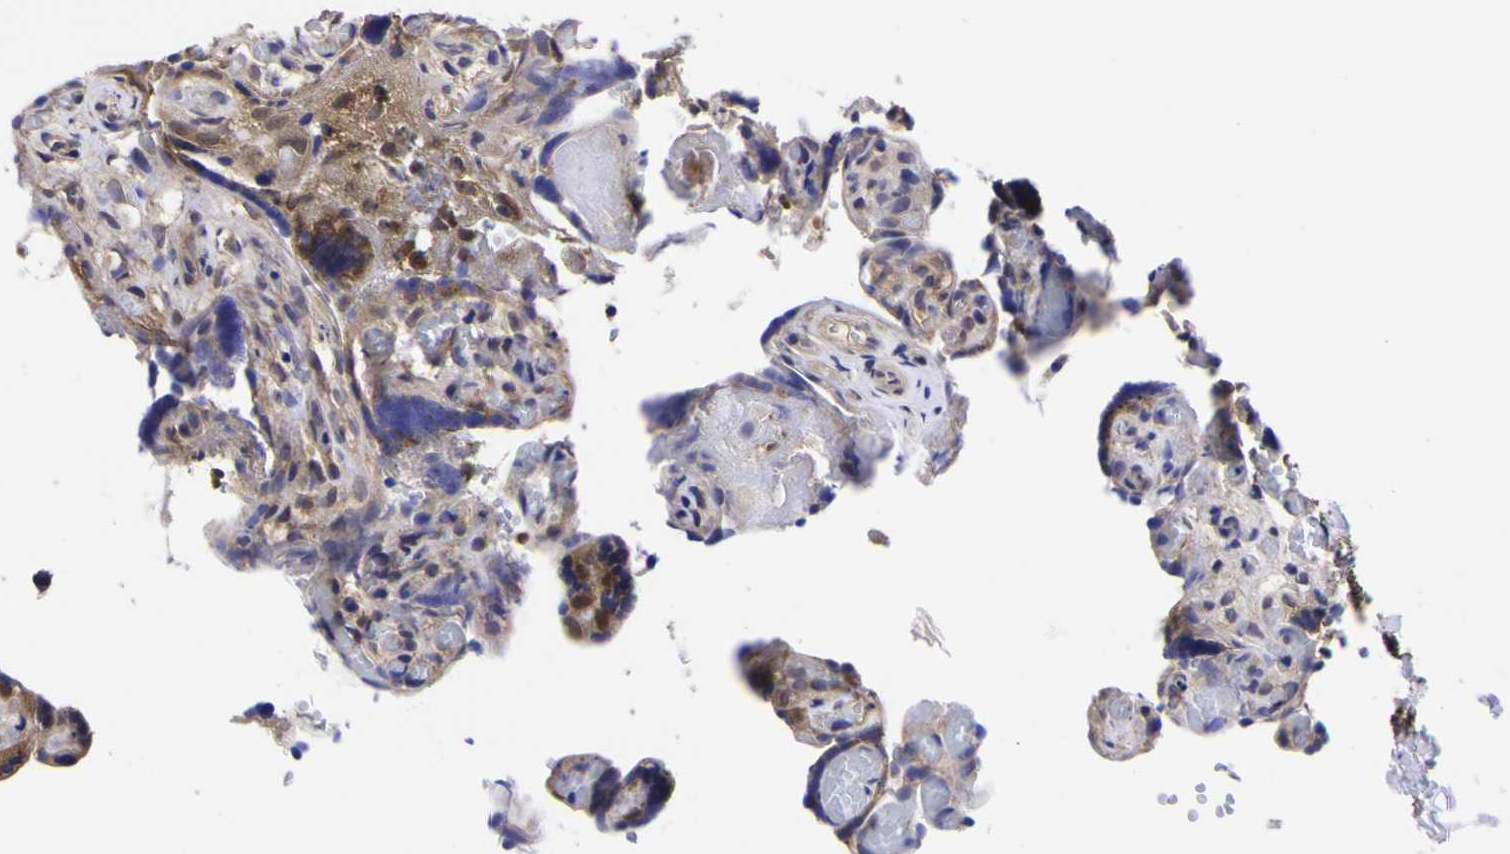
{"staining": {"intensity": "moderate", "quantity": ">75%", "location": "cytoplasmic/membranous"}, "tissue": "placenta", "cell_type": "Decidual cells", "image_type": "normal", "snomed": [{"axis": "morphology", "description": "Normal tissue, NOS"}, {"axis": "topography", "description": "Placenta"}], "caption": "A medium amount of moderate cytoplasmic/membranous expression is present in approximately >75% of decidual cells in unremarkable placenta. (IHC, brightfield microscopy, high magnification).", "gene": "MAPK14", "patient": {"sex": "female", "age": 30}}